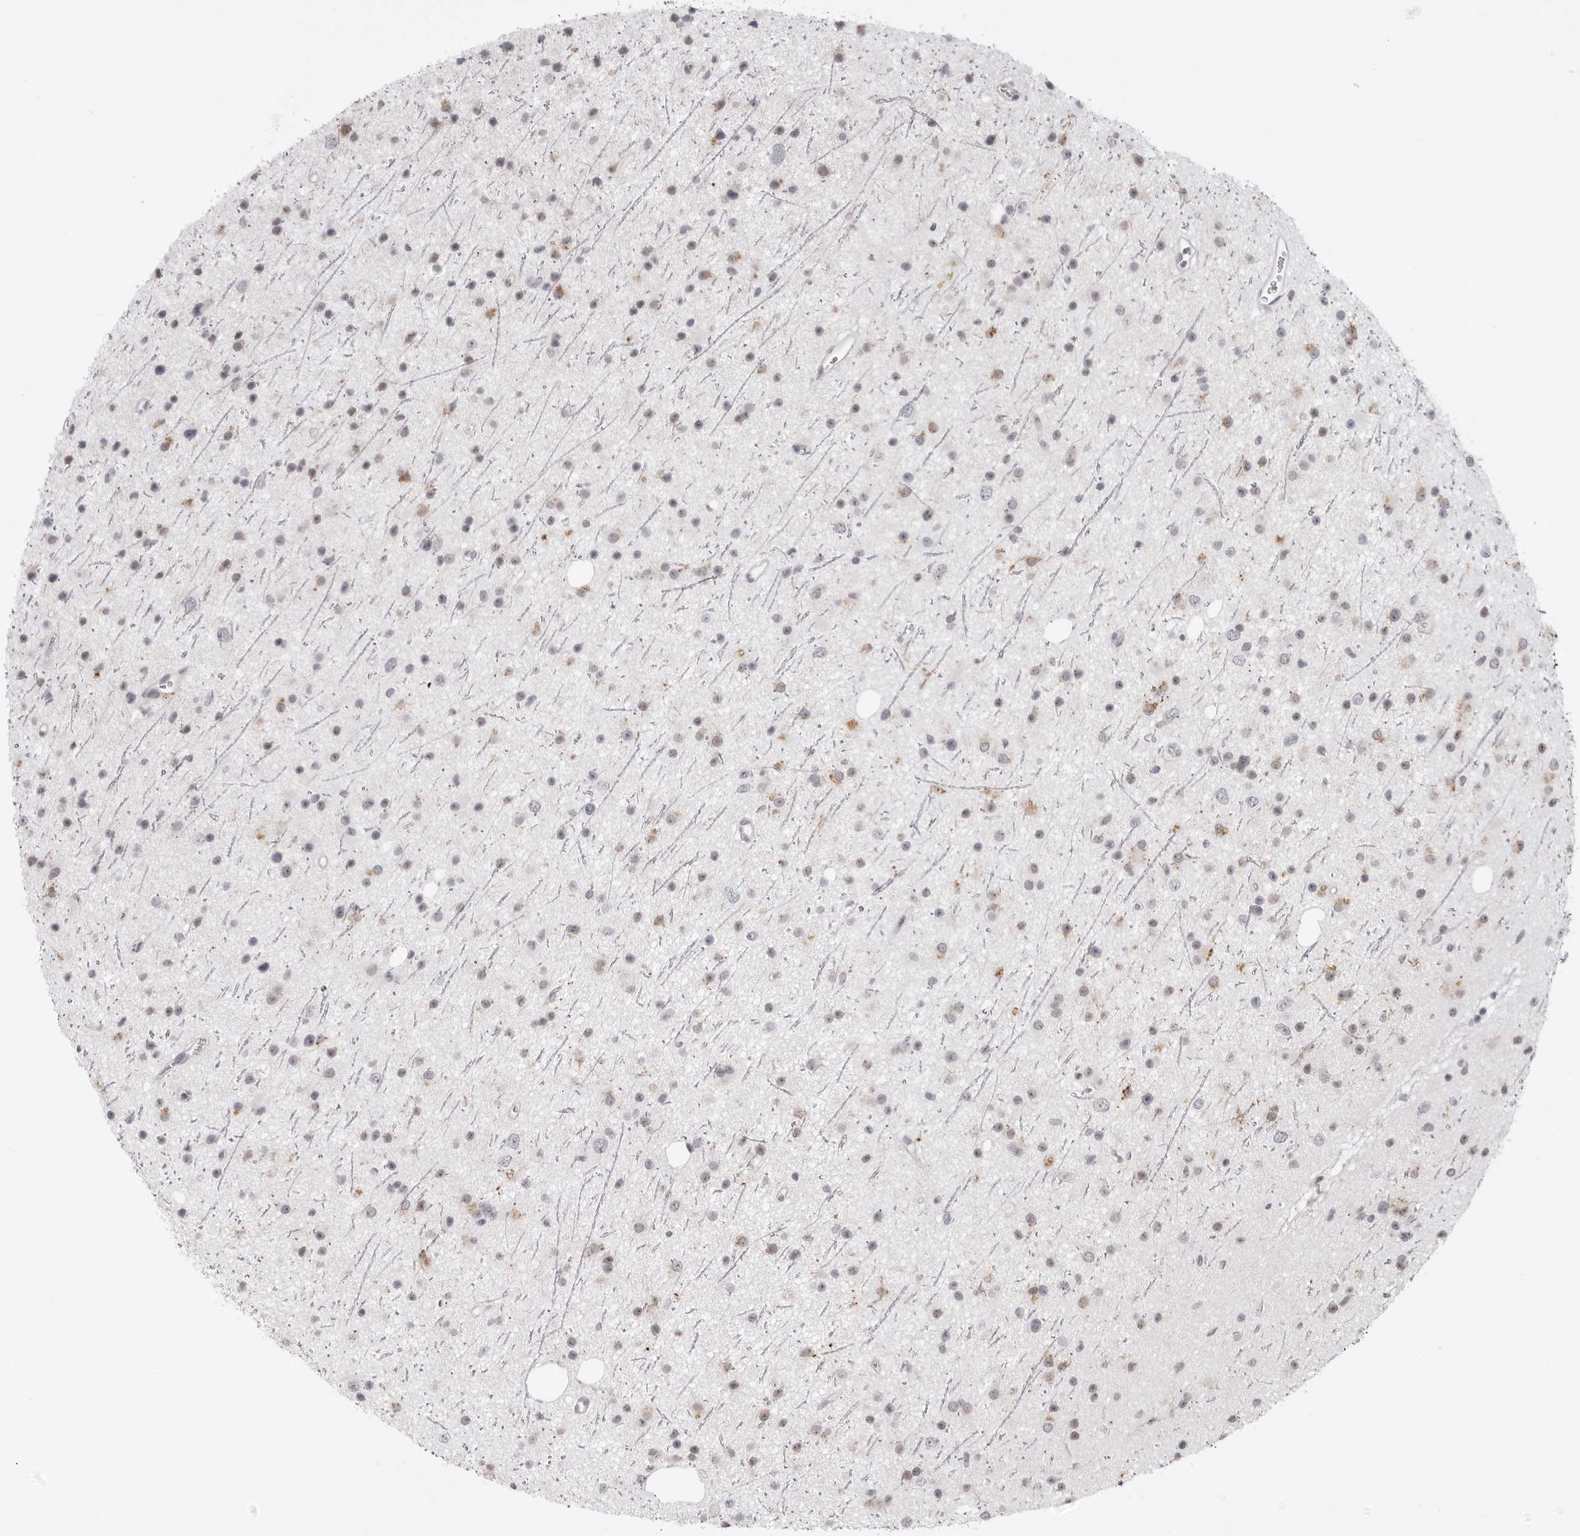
{"staining": {"intensity": "weak", "quantity": "25%-75%", "location": "cytoplasmic/membranous"}, "tissue": "glioma", "cell_type": "Tumor cells", "image_type": "cancer", "snomed": [{"axis": "morphology", "description": "Glioma, malignant, Low grade"}, {"axis": "topography", "description": "Cerebral cortex"}], "caption": "A photomicrograph of human malignant glioma (low-grade) stained for a protein shows weak cytoplasmic/membranous brown staining in tumor cells.", "gene": "ACP6", "patient": {"sex": "female", "age": 39}}